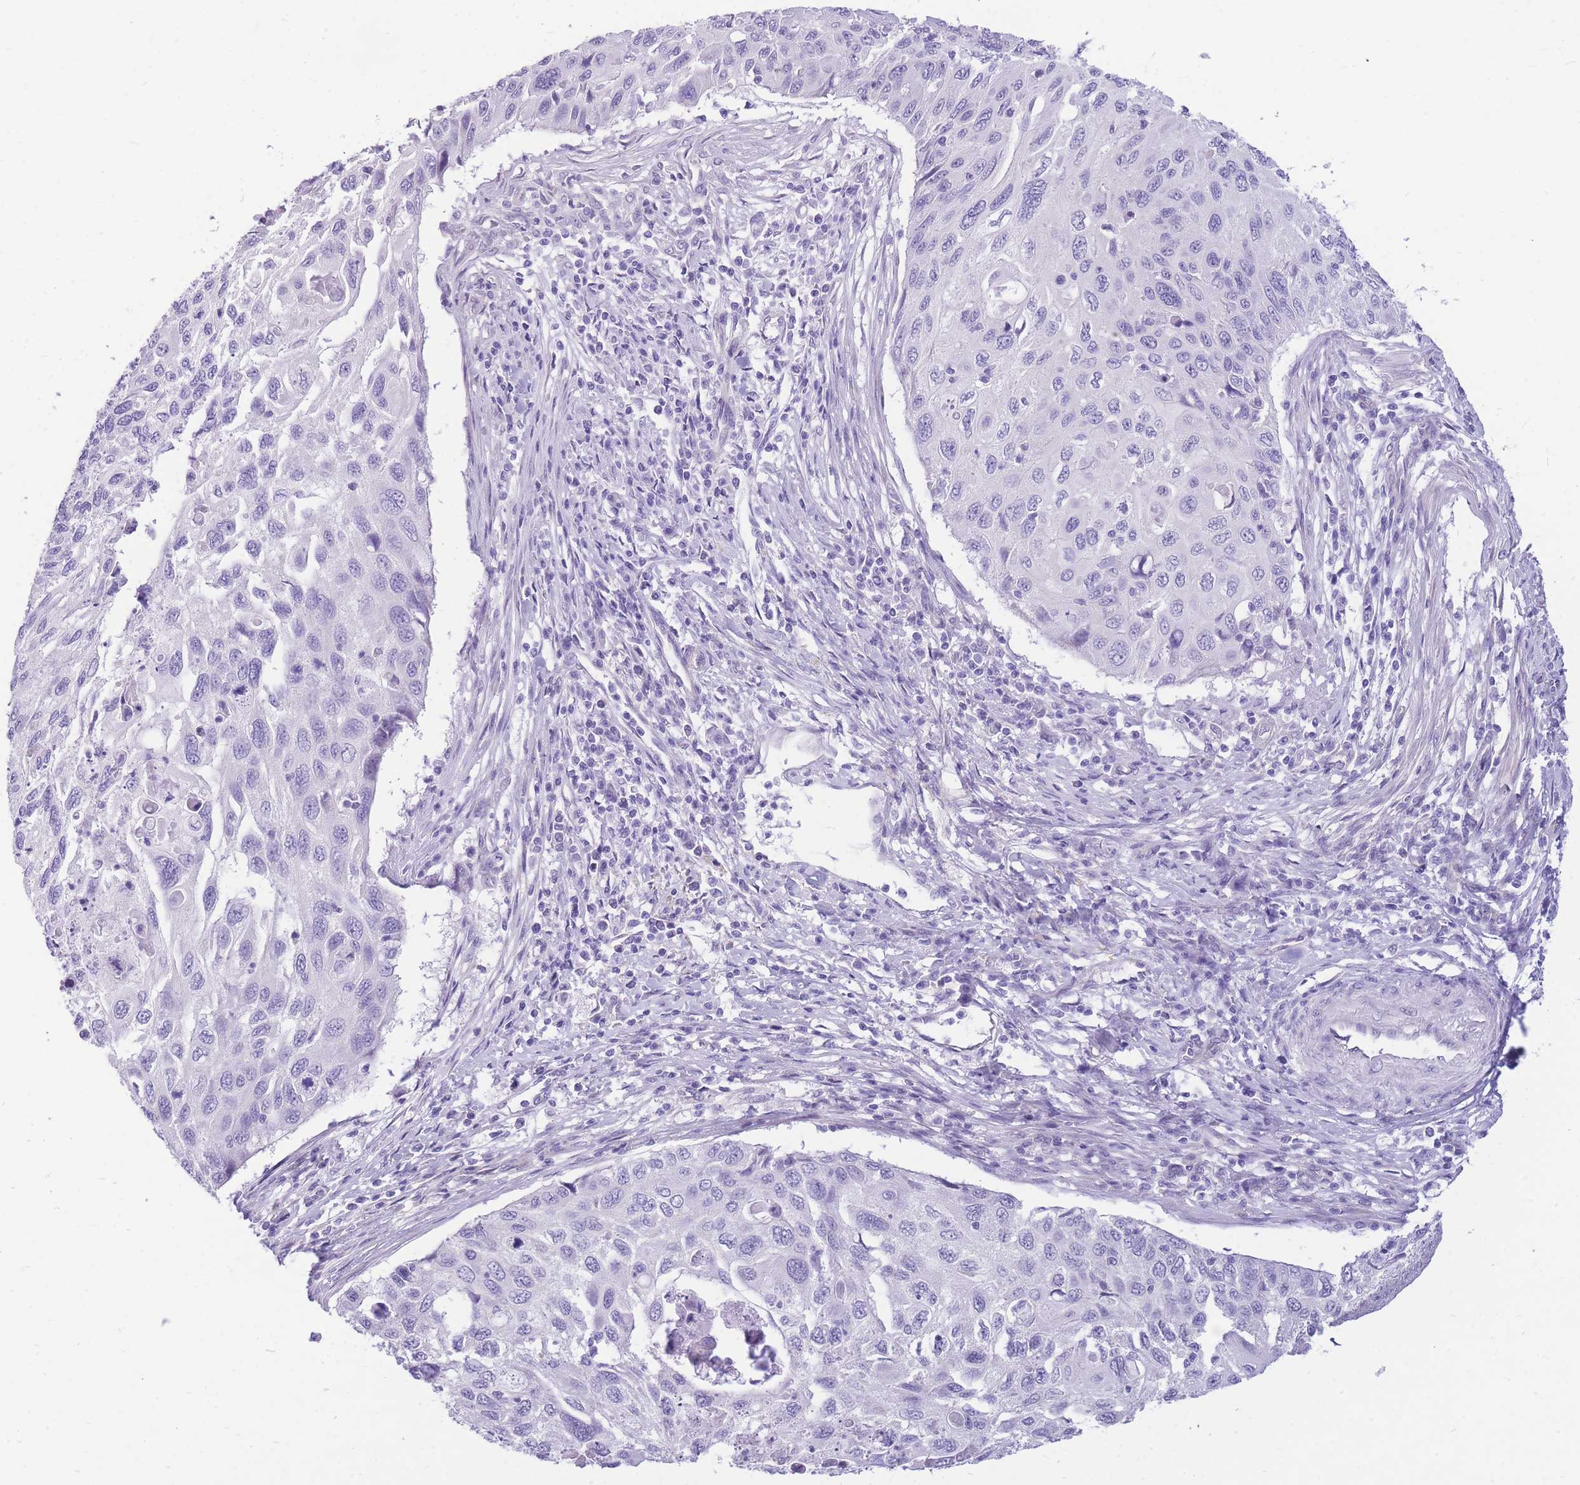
{"staining": {"intensity": "negative", "quantity": "none", "location": "none"}, "tissue": "cervical cancer", "cell_type": "Tumor cells", "image_type": "cancer", "snomed": [{"axis": "morphology", "description": "Squamous cell carcinoma, NOS"}, {"axis": "topography", "description": "Cervix"}], "caption": "IHC photomicrograph of neoplastic tissue: human cervical cancer stained with DAB demonstrates no significant protein staining in tumor cells.", "gene": "ZNF311", "patient": {"sex": "female", "age": 70}}